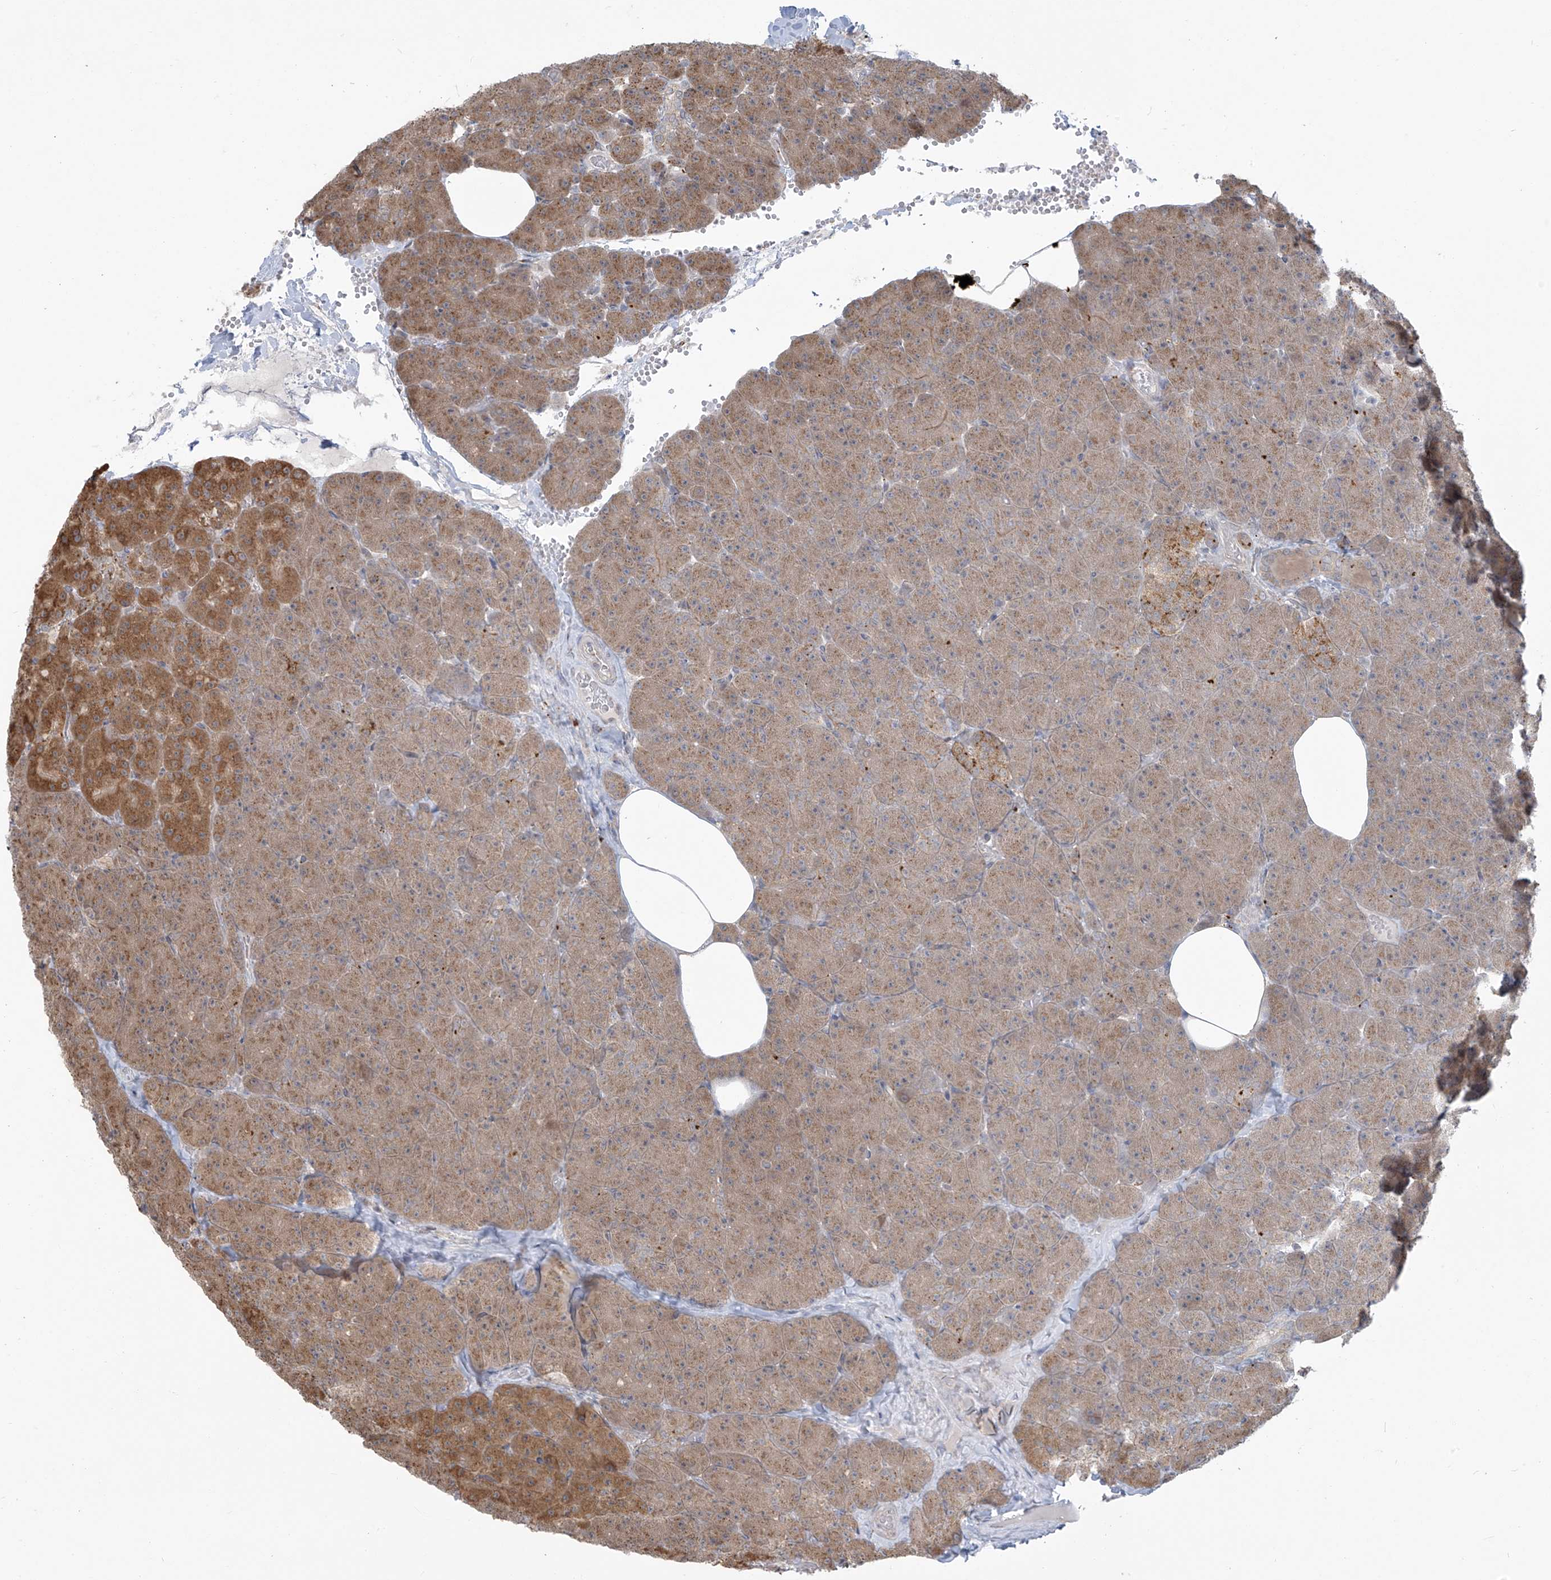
{"staining": {"intensity": "moderate", "quantity": ">75%", "location": "cytoplasmic/membranous"}, "tissue": "pancreas", "cell_type": "Exocrine glandular cells", "image_type": "normal", "snomed": [{"axis": "morphology", "description": "Normal tissue, NOS"}, {"axis": "morphology", "description": "Carcinoid, malignant, NOS"}, {"axis": "topography", "description": "Pancreas"}], "caption": "Protein expression by immunohistochemistry (IHC) reveals moderate cytoplasmic/membranous positivity in about >75% of exocrine glandular cells in normal pancreas.", "gene": "PLEKHM3", "patient": {"sex": "female", "age": 35}}